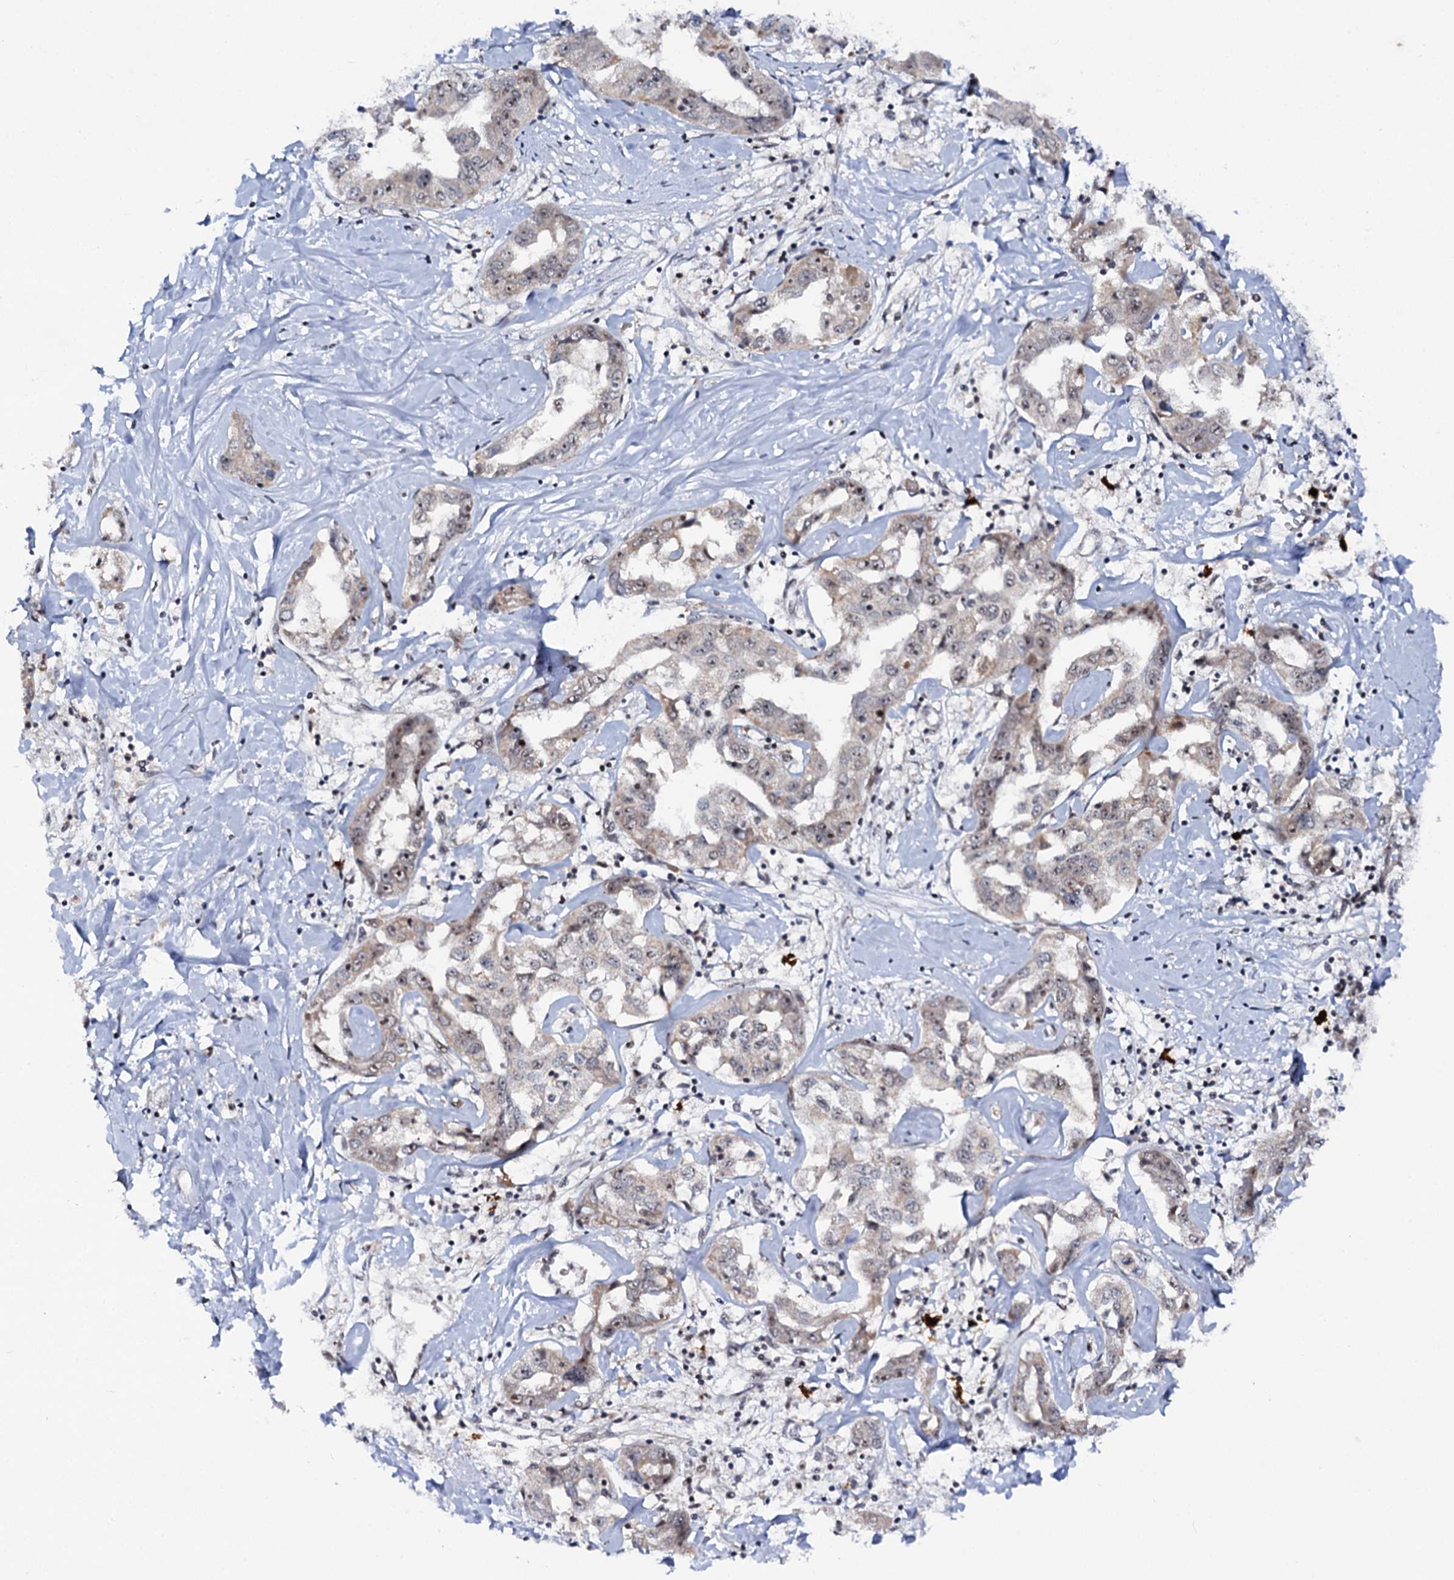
{"staining": {"intensity": "weak", "quantity": "<25%", "location": "cytoplasmic/membranous,nuclear"}, "tissue": "liver cancer", "cell_type": "Tumor cells", "image_type": "cancer", "snomed": [{"axis": "morphology", "description": "Cholangiocarcinoma"}, {"axis": "topography", "description": "Liver"}], "caption": "Tumor cells show no significant positivity in liver cancer (cholangiocarcinoma).", "gene": "BUD13", "patient": {"sex": "male", "age": 59}}